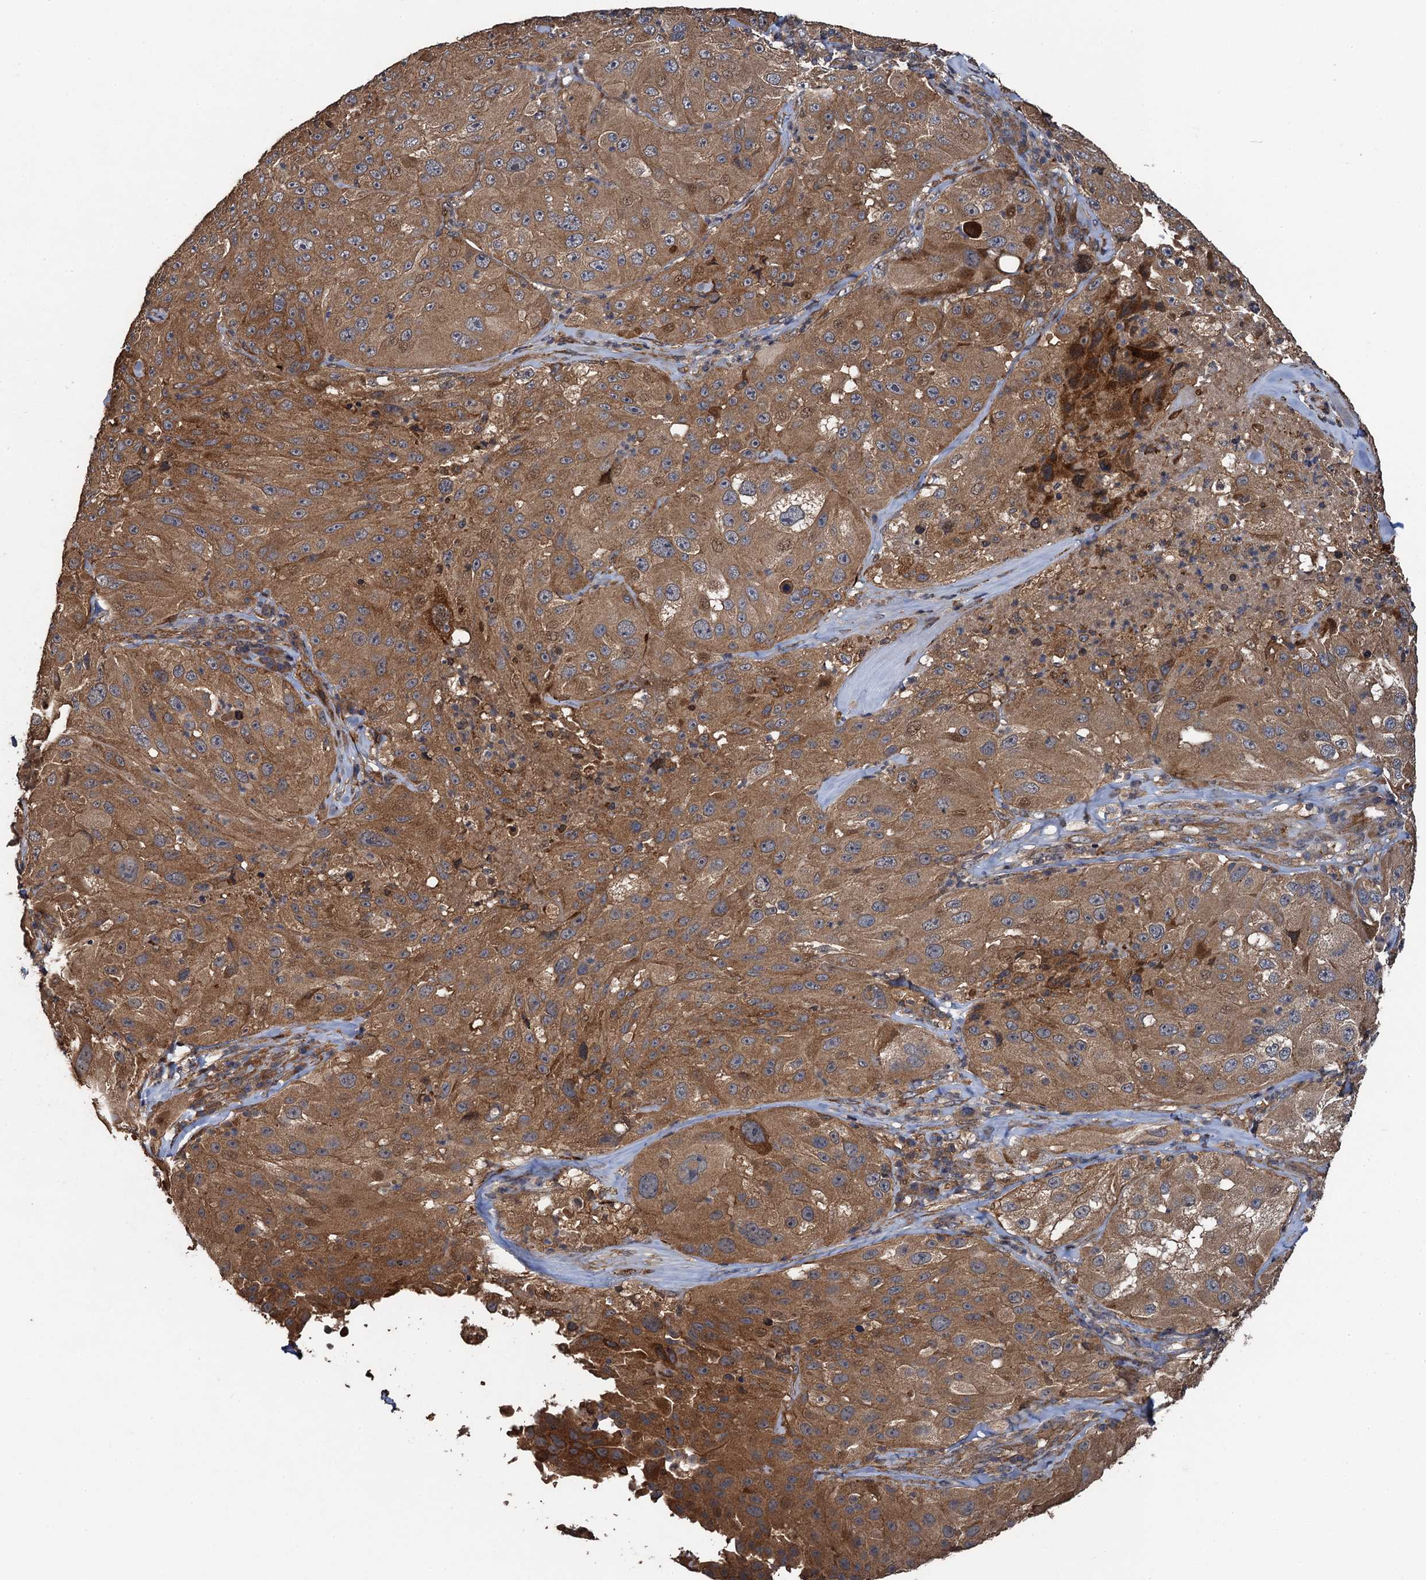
{"staining": {"intensity": "moderate", "quantity": ">75%", "location": "cytoplasmic/membranous,nuclear"}, "tissue": "melanoma", "cell_type": "Tumor cells", "image_type": "cancer", "snomed": [{"axis": "morphology", "description": "Malignant melanoma, Metastatic site"}, {"axis": "topography", "description": "Lymph node"}], "caption": "Moderate cytoplasmic/membranous and nuclear staining for a protein is identified in approximately >75% of tumor cells of melanoma using IHC.", "gene": "TMEM39B", "patient": {"sex": "male", "age": 62}}